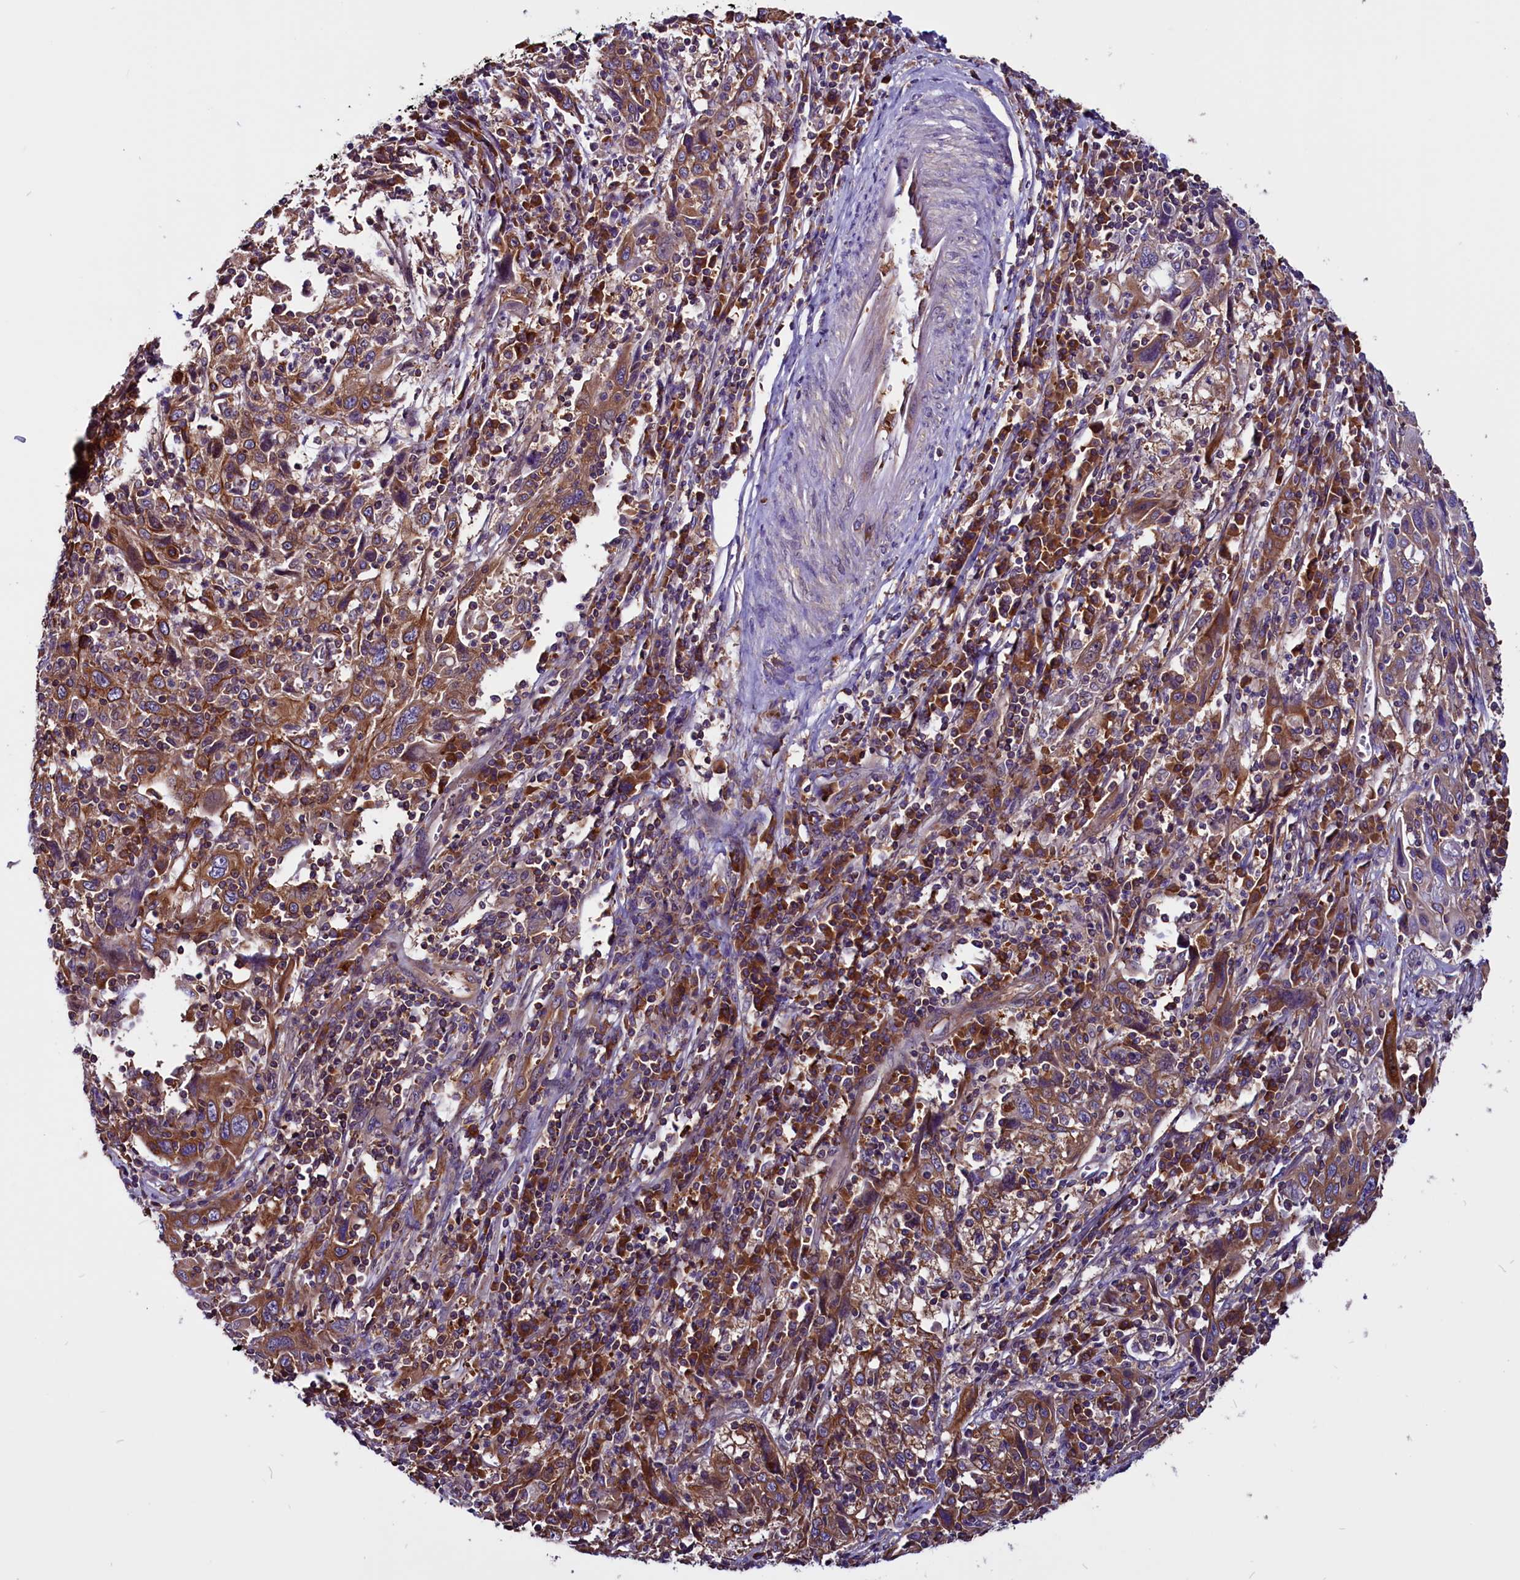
{"staining": {"intensity": "moderate", "quantity": ">75%", "location": "cytoplasmic/membranous"}, "tissue": "cervical cancer", "cell_type": "Tumor cells", "image_type": "cancer", "snomed": [{"axis": "morphology", "description": "Squamous cell carcinoma, NOS"}, {"axis": "topography", "description": "Cervix"}], "caption": "Cervical squamous cell carcinoma stained with DAB IHC shows medium levels of moderate cytoplasmic/membranous staining in approximately >75% of tumor cells. The protein of interest is stained brown, and the nuclei are stained in blue (DAB (3,3'-diaminobenzidine) IHC with brightfield microscopy, high magnification).", "gene": "EIF3G", "patient": {"sex": "female", "age": 46}}